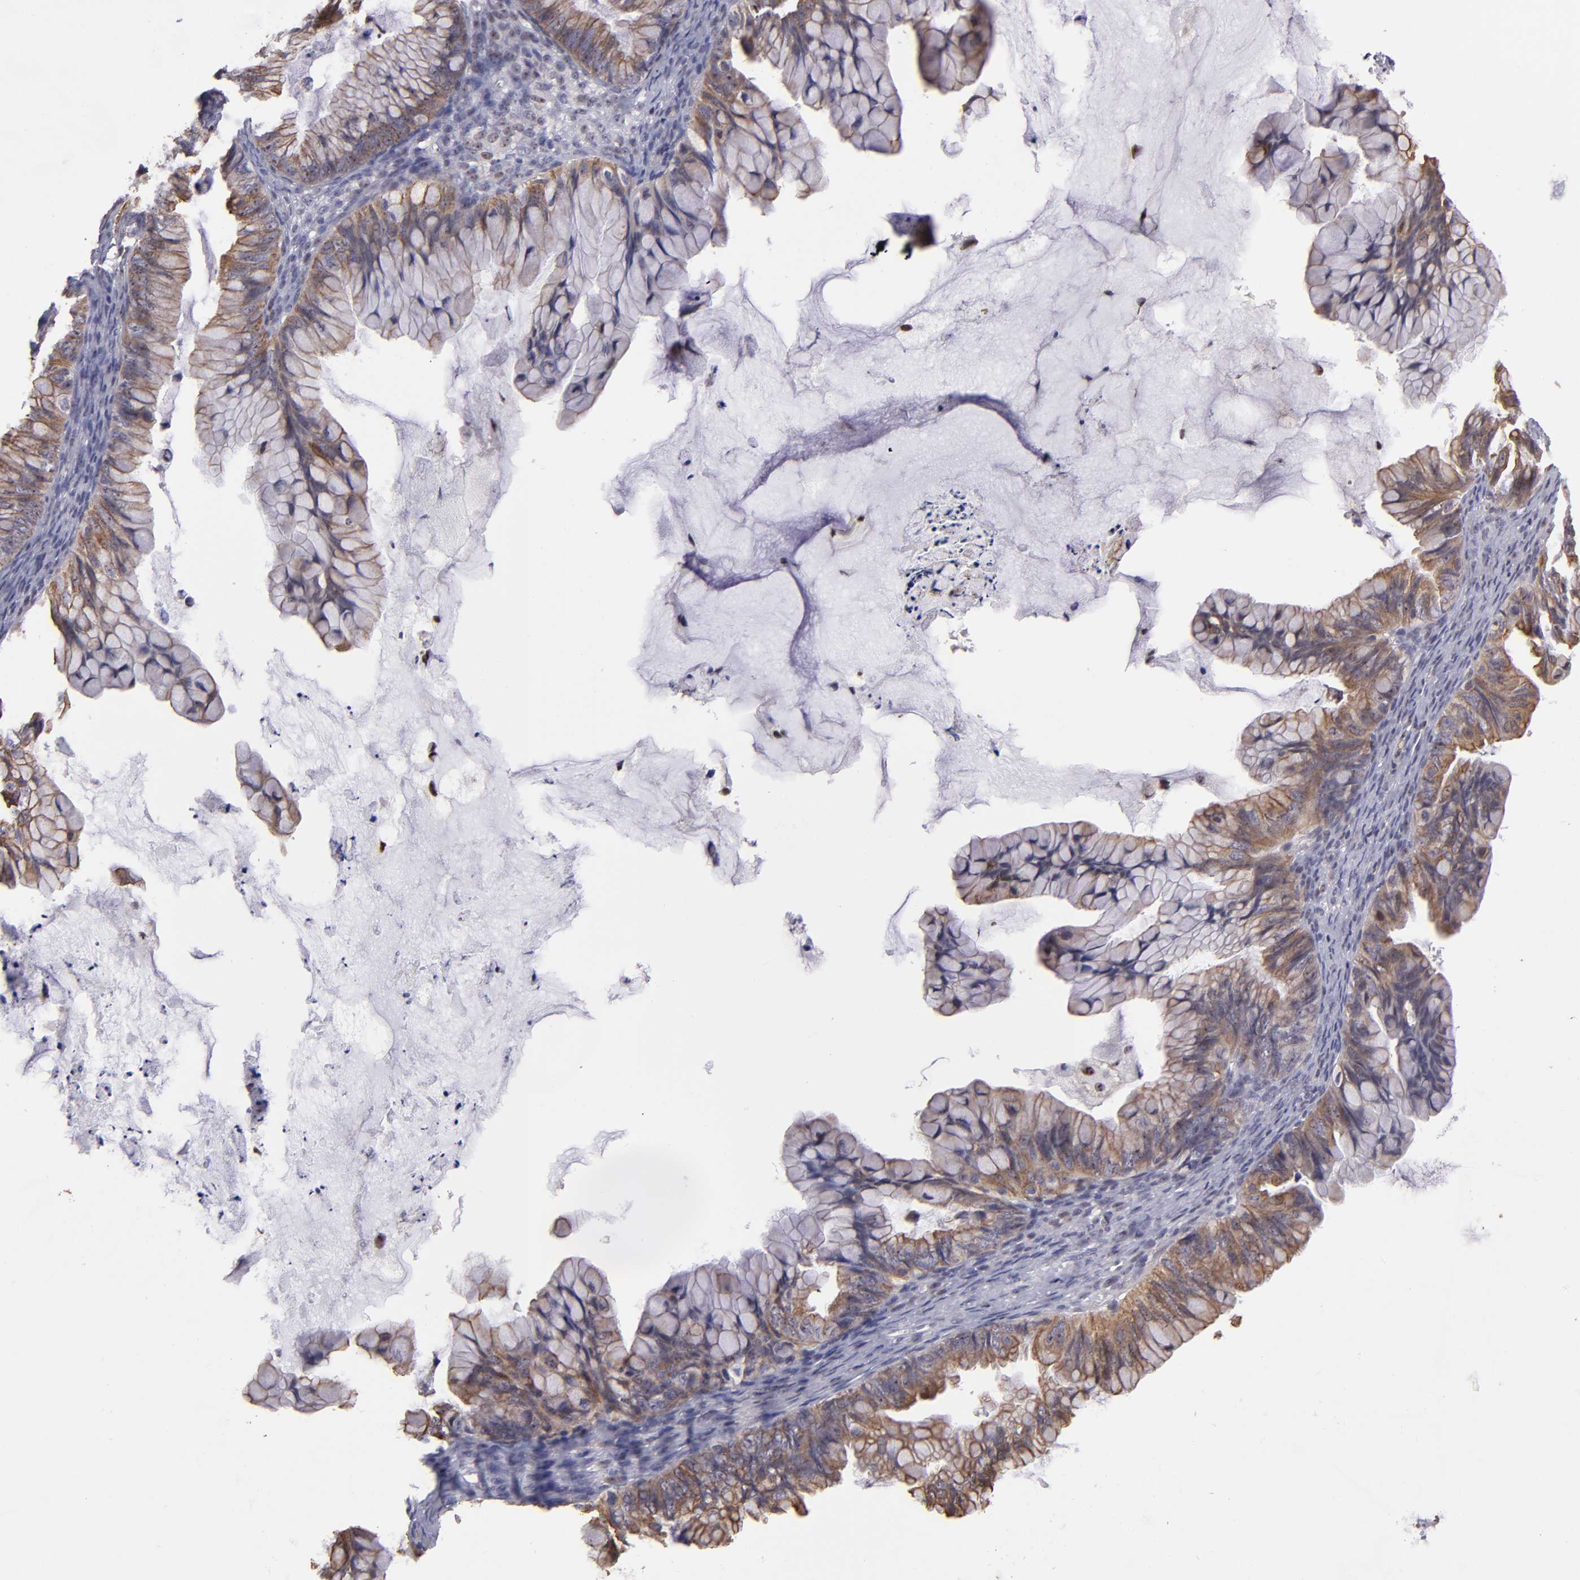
{"staining": {"intensity": "moderate", "quantity": ">75%", "location": "cytoplasmic/membranous"}, "tissue": "ovarian cancer", "cell_type": "Tumor cells", "image_type": "cancer", "snomed": [{"axis": "morphology", "description": "Cystadenocarcinoma, mucinous, NOS"}, {"axis": "topography", "description": "Ovary"}], "caption": "Ovarian mucinous cystadenocarcinoma stained with a brown dye reveals moderate cytoplasmic/membranous positive staining in approximately >75% of tumor cells.", "gene": "DDX24", "patient": {"sex": "female", "age": 36}}